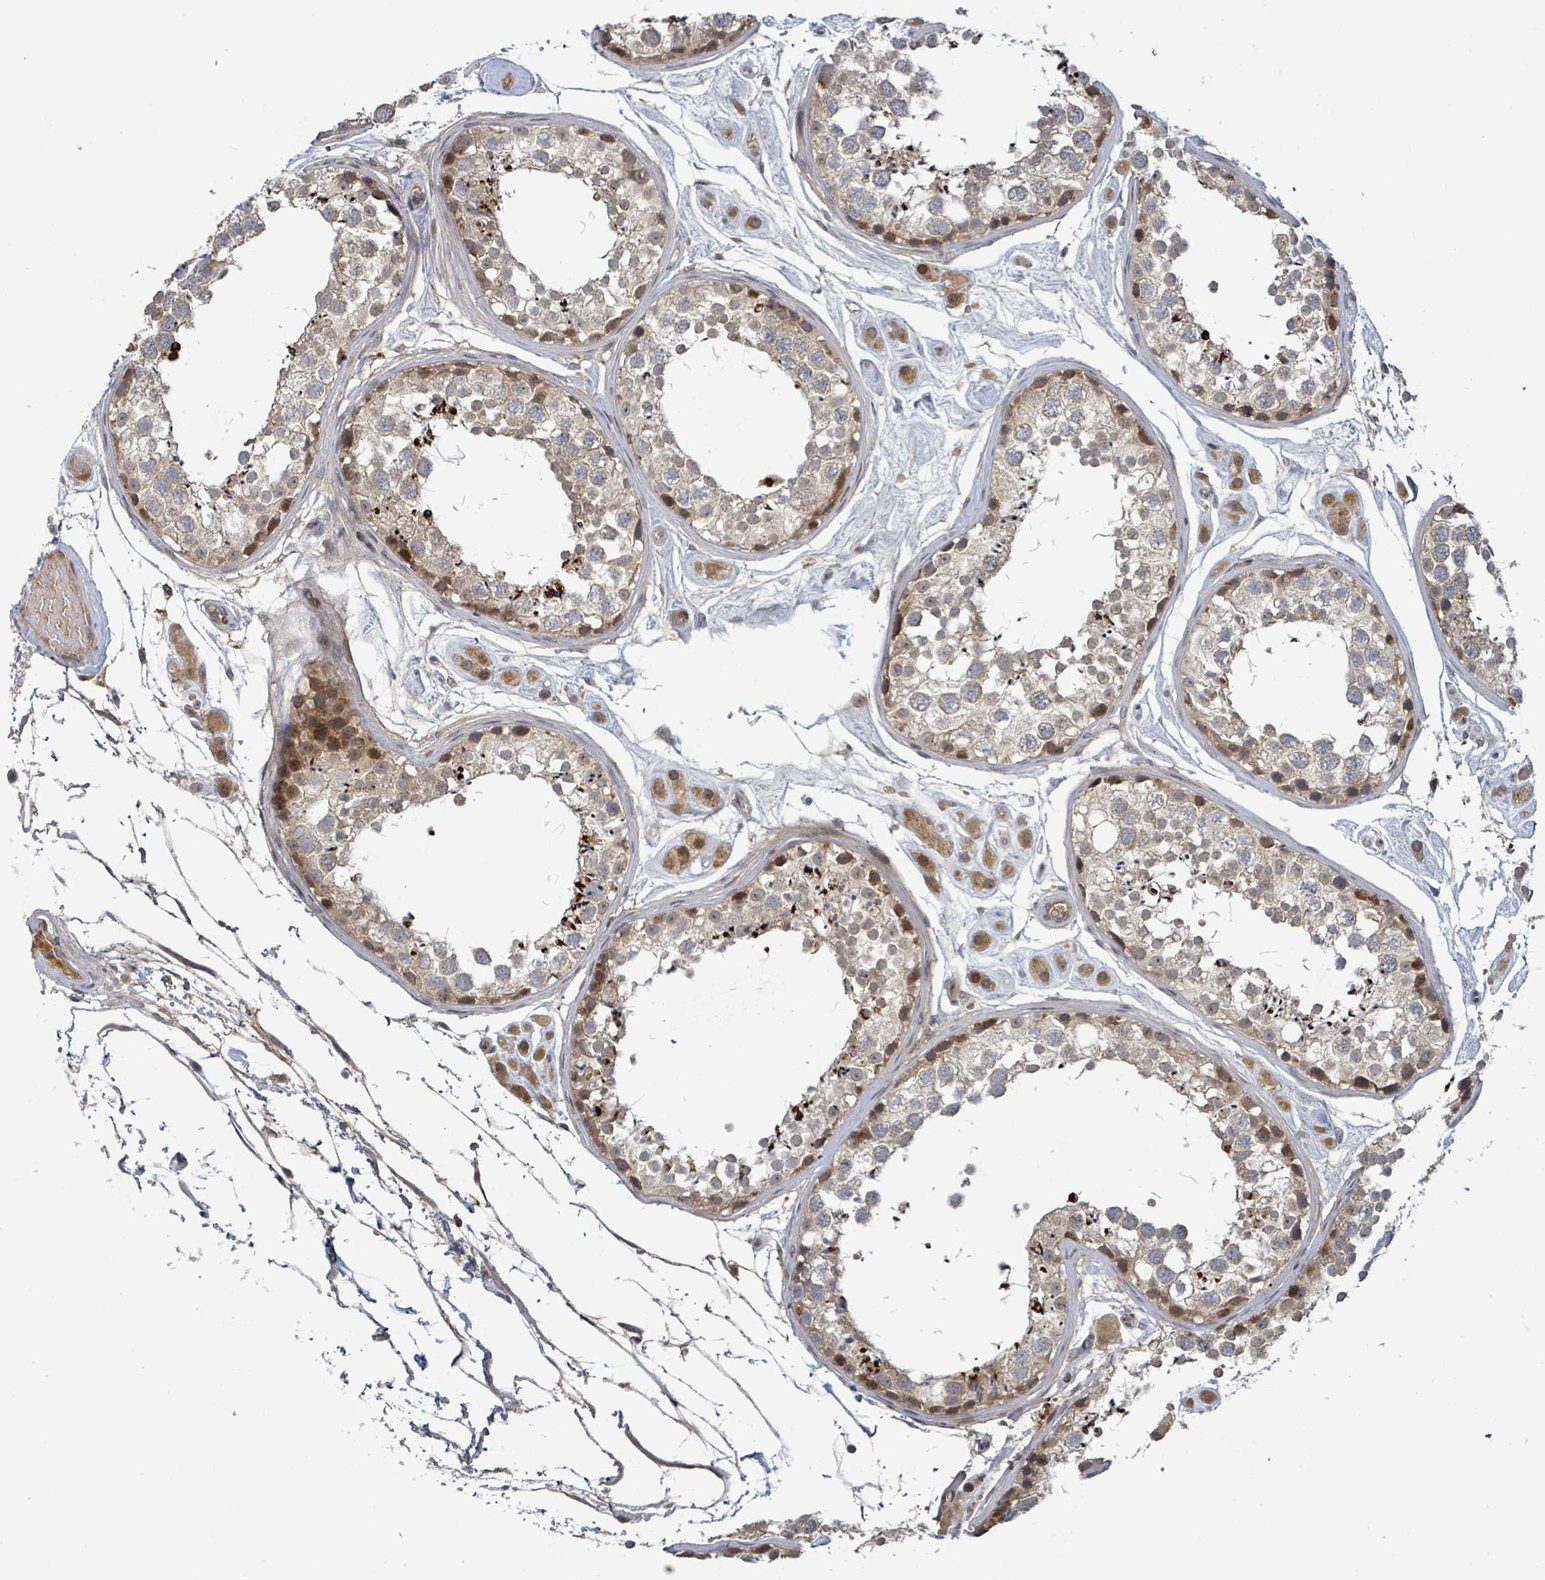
{"staining": {"intensity": "moderate", "quantity": "25%-75%", "location": "cytoplasmic/membranous,nuclear"}, "tissue": "testis", "cell_type": "Cells in seminiferous ducts", "image_type": "normal", "snomed": [{"axis": "morphology", "description": "Normal tissue, NOS"}, {"axis": "topography", "description": "Testis"}], "caption": "A brown stain shows moderate cytoplasmic/membranous,nuclear staining of a protein in cells in seminiferous ducts of benign testis.", "gene": "ITGA11", "patient": {"sex": "male", "age": 25}}